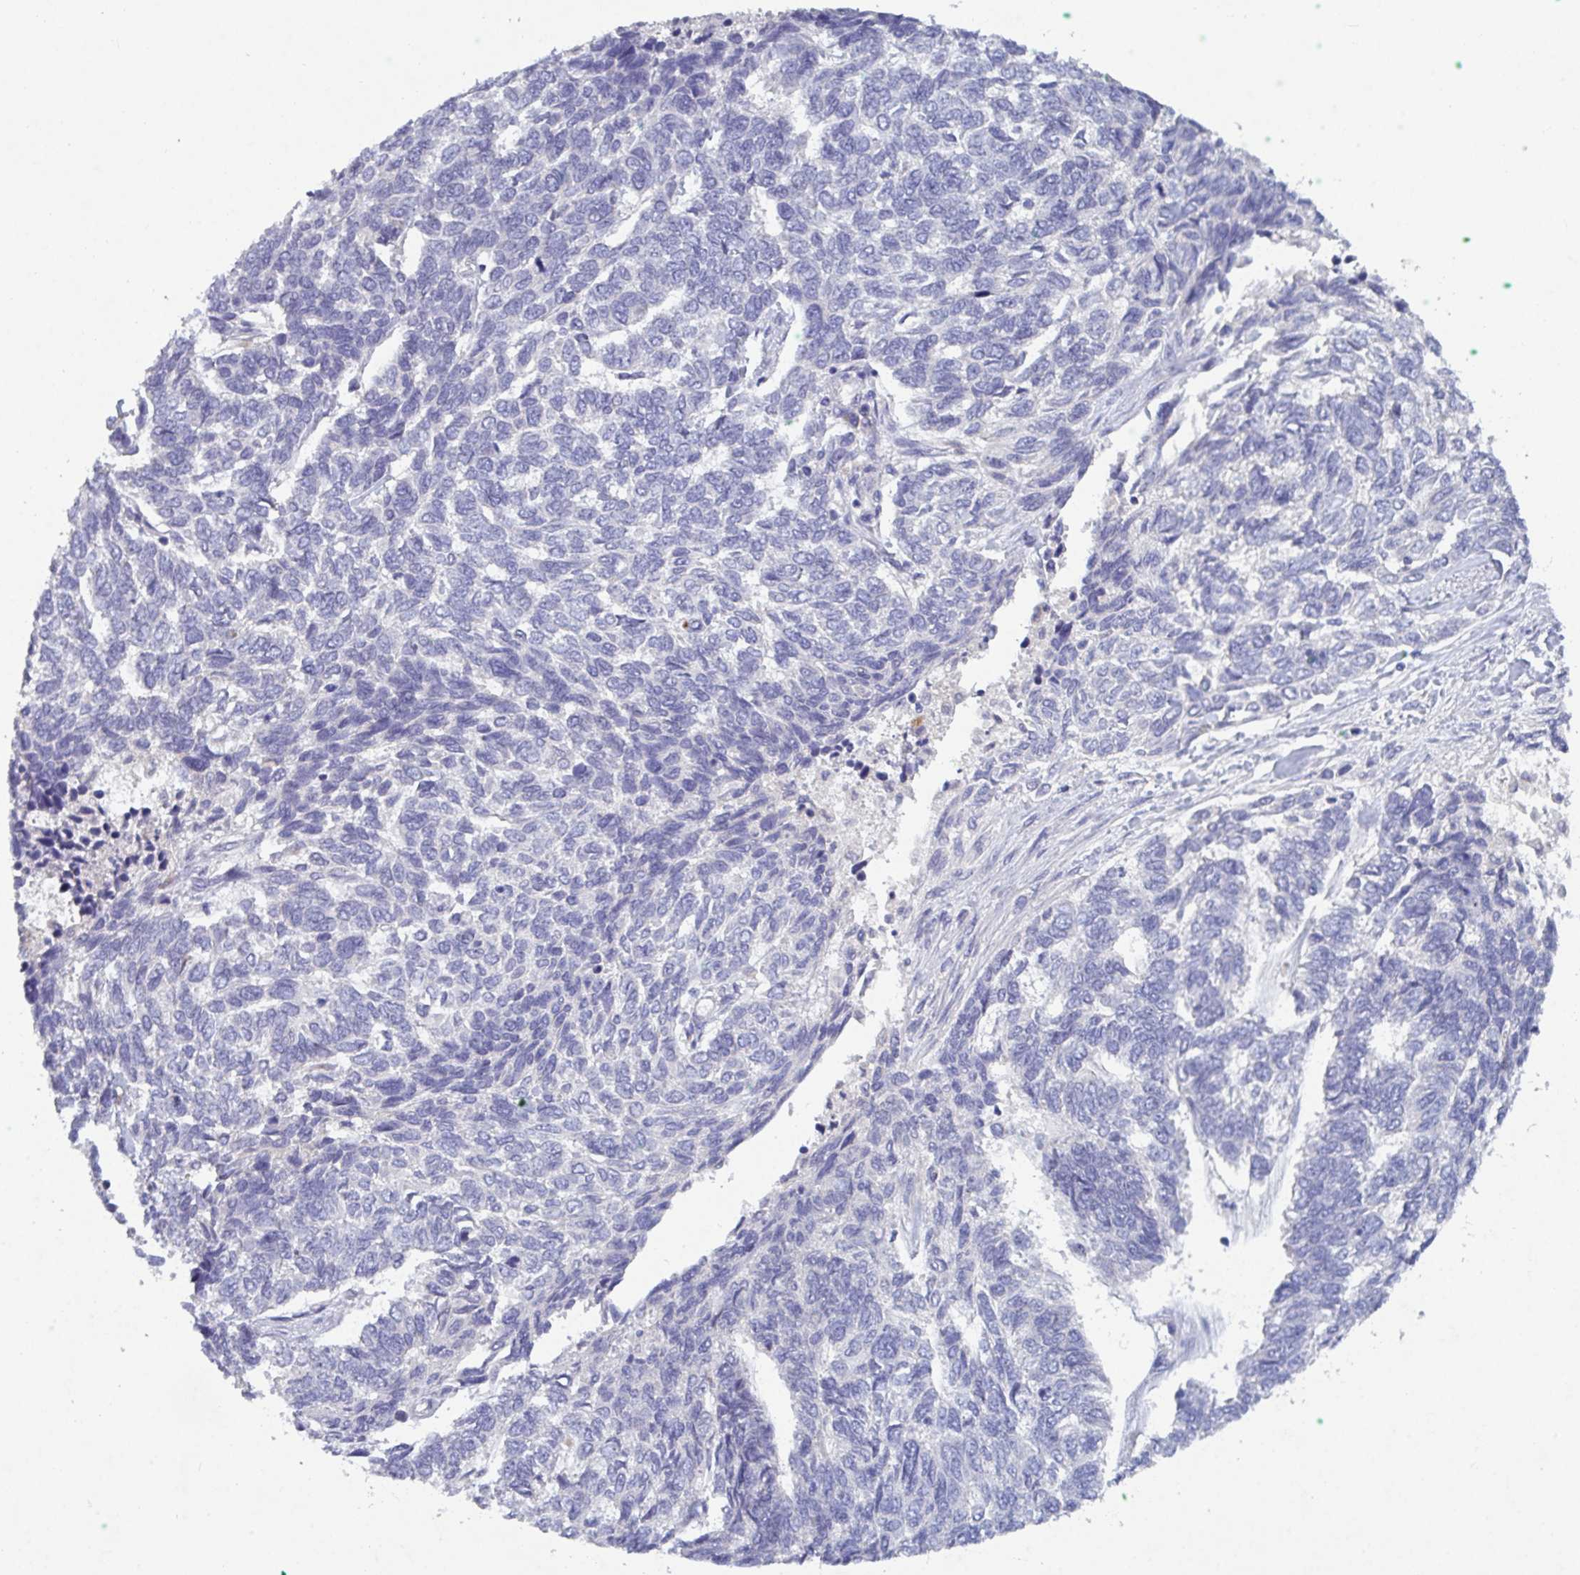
{"staining": {"intensity": "negative", "quantity": "none", "location": "none"}, "tissue": "skin cancer", "cell_type": "Tumor cells", "image_type": "cancer", "snomed": [{"axis": "morphology", "description": "Basal cell carcinoma"}, {"axis": "topography", "description": "Skin"}], "caption": "Skin cancer was stained to show a protein in brown. There is no significant positivity in tumor cells.", "gene": "GALNT13", "patient": {"sex": "female", "age": 65}}